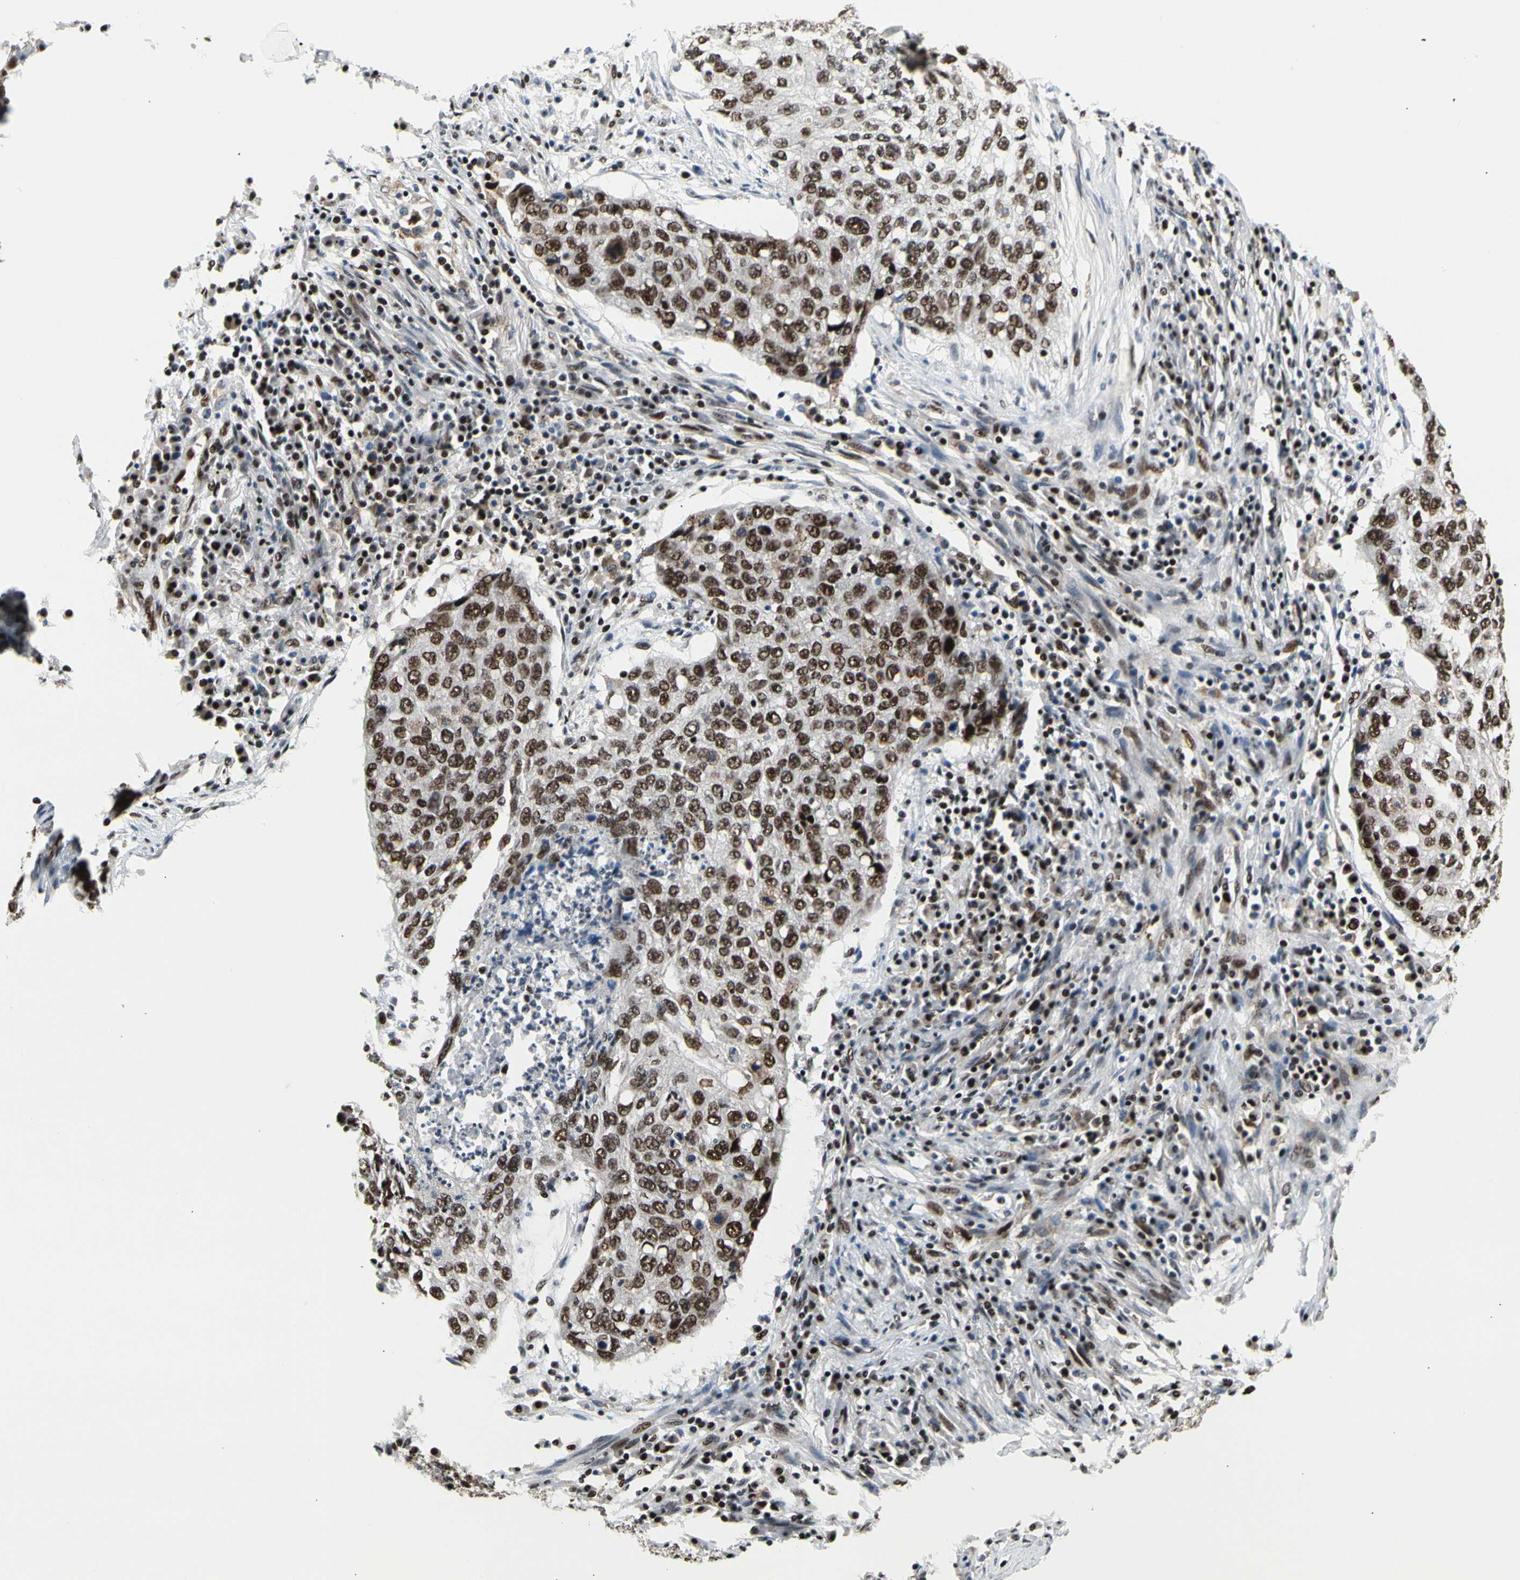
{"staining": {"intensity": "strong", "quantity": ">75%", "location": "nuclear"}, "tissue": "lung cancer", "cell_type": "Tumor cells", "image_type": "cancer", "snomed": [{"axis": "morphology", "description": "Squamous cell carcinoma, NOS"}, {"axis": "topography", "description": "Lung"}], "caption": "Immunohistochemical staining of human lung cancer displays high levels of strong nuclear positivity in about >75% of tumor cells. The staining was performed using DAB (3,3'-diaminobenzidine), with brown indicating positive protein expression. Nuclei are stained blue with hematoxylin.", "gene": "SRSF11", "patient": {"sex": "female", "age": 63}}